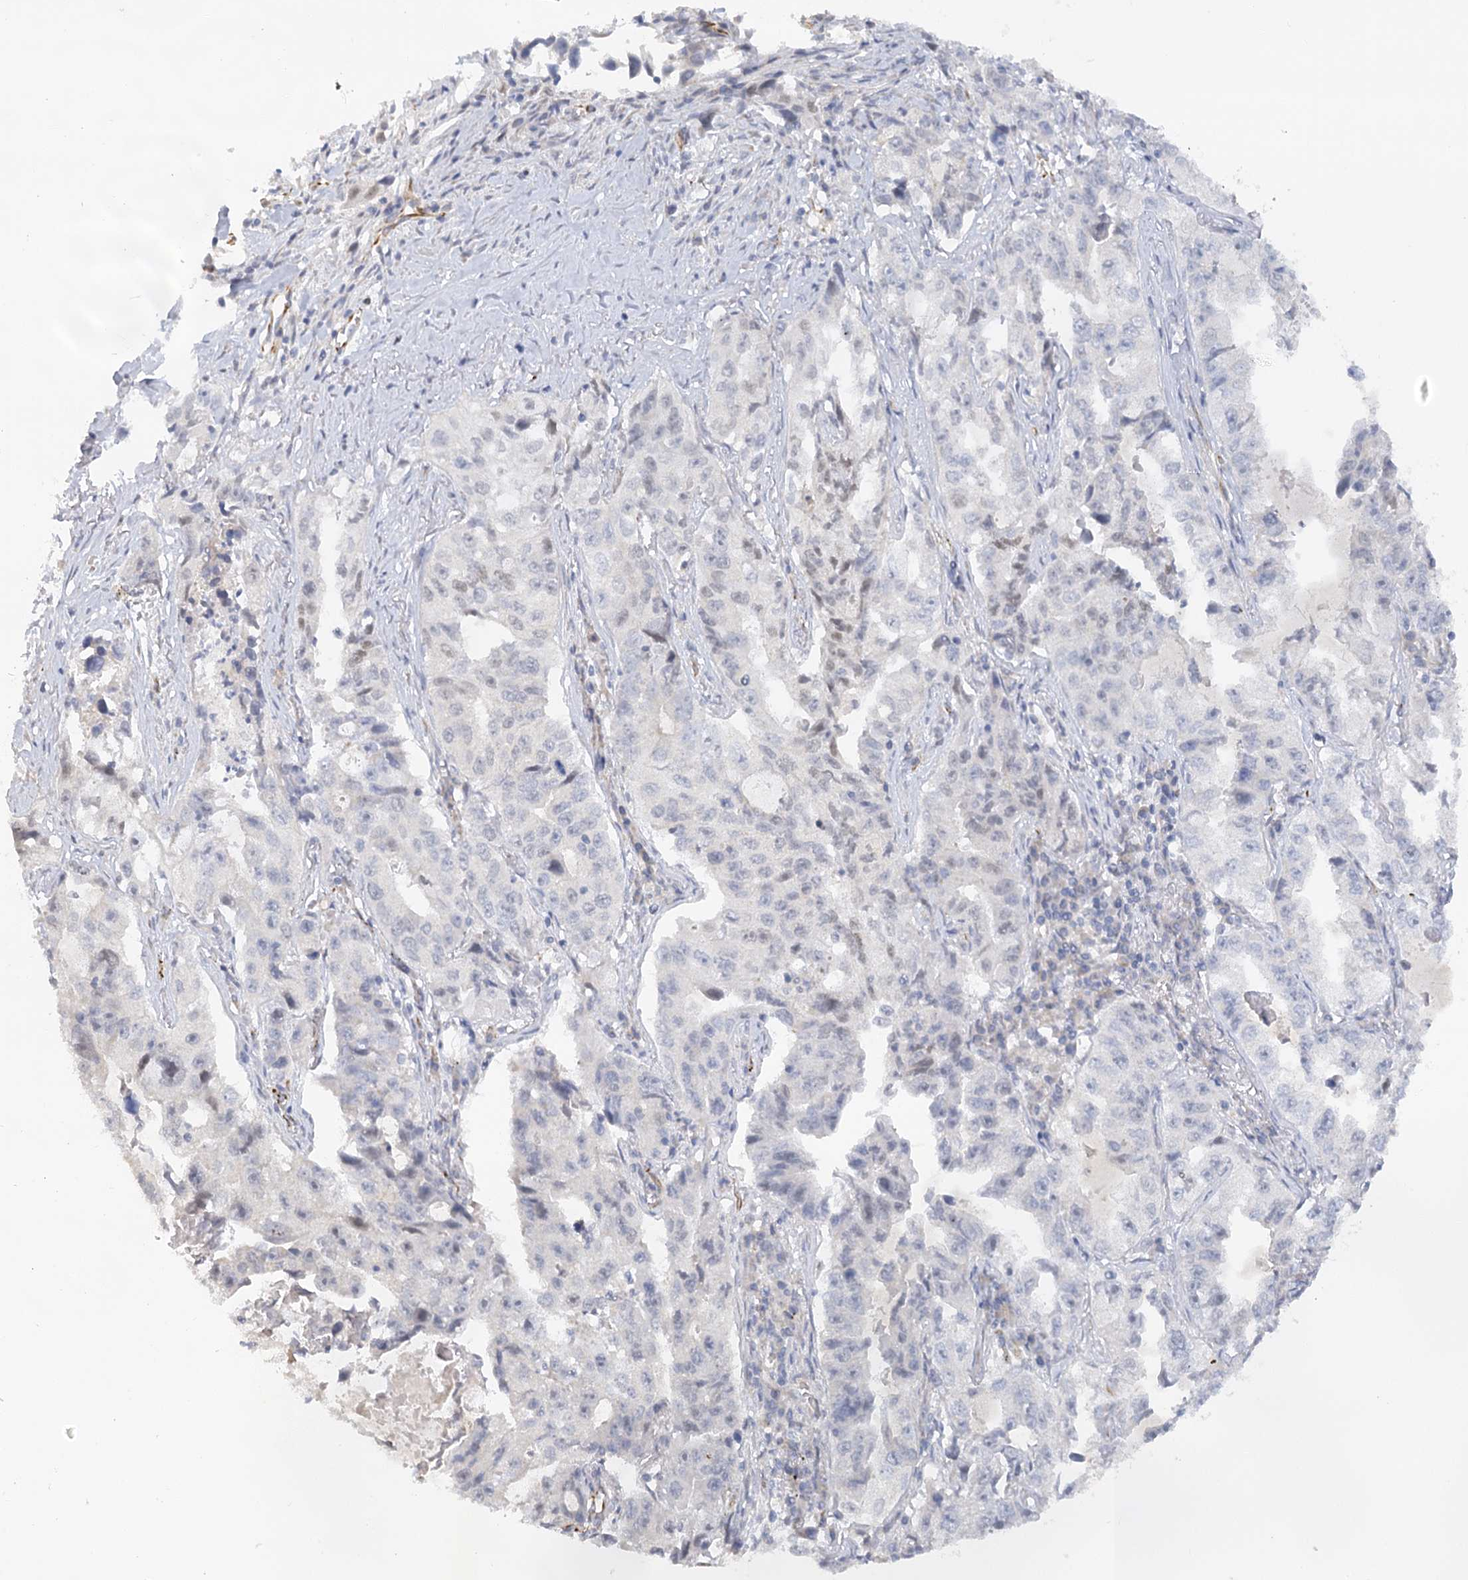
{"staining": {"intensity": "negative", "quantity": "none", "location": "none"}, "tissue": "lung cancer", "cell_type": "Tumor cells", "image_type": "cancer", "snomed": [{"axis": "morphology", "description": "Adenocarcinoma, NOS"}, {"axis": "topography", "description": "Lung"}], "caption": "This is a micrograph of immunohistochemistry staining of adenocarcinoma (lung), which shows no staining in tumor cells.", "gene": "NELL2", "patient": {"sex": "female", "age": 51}}